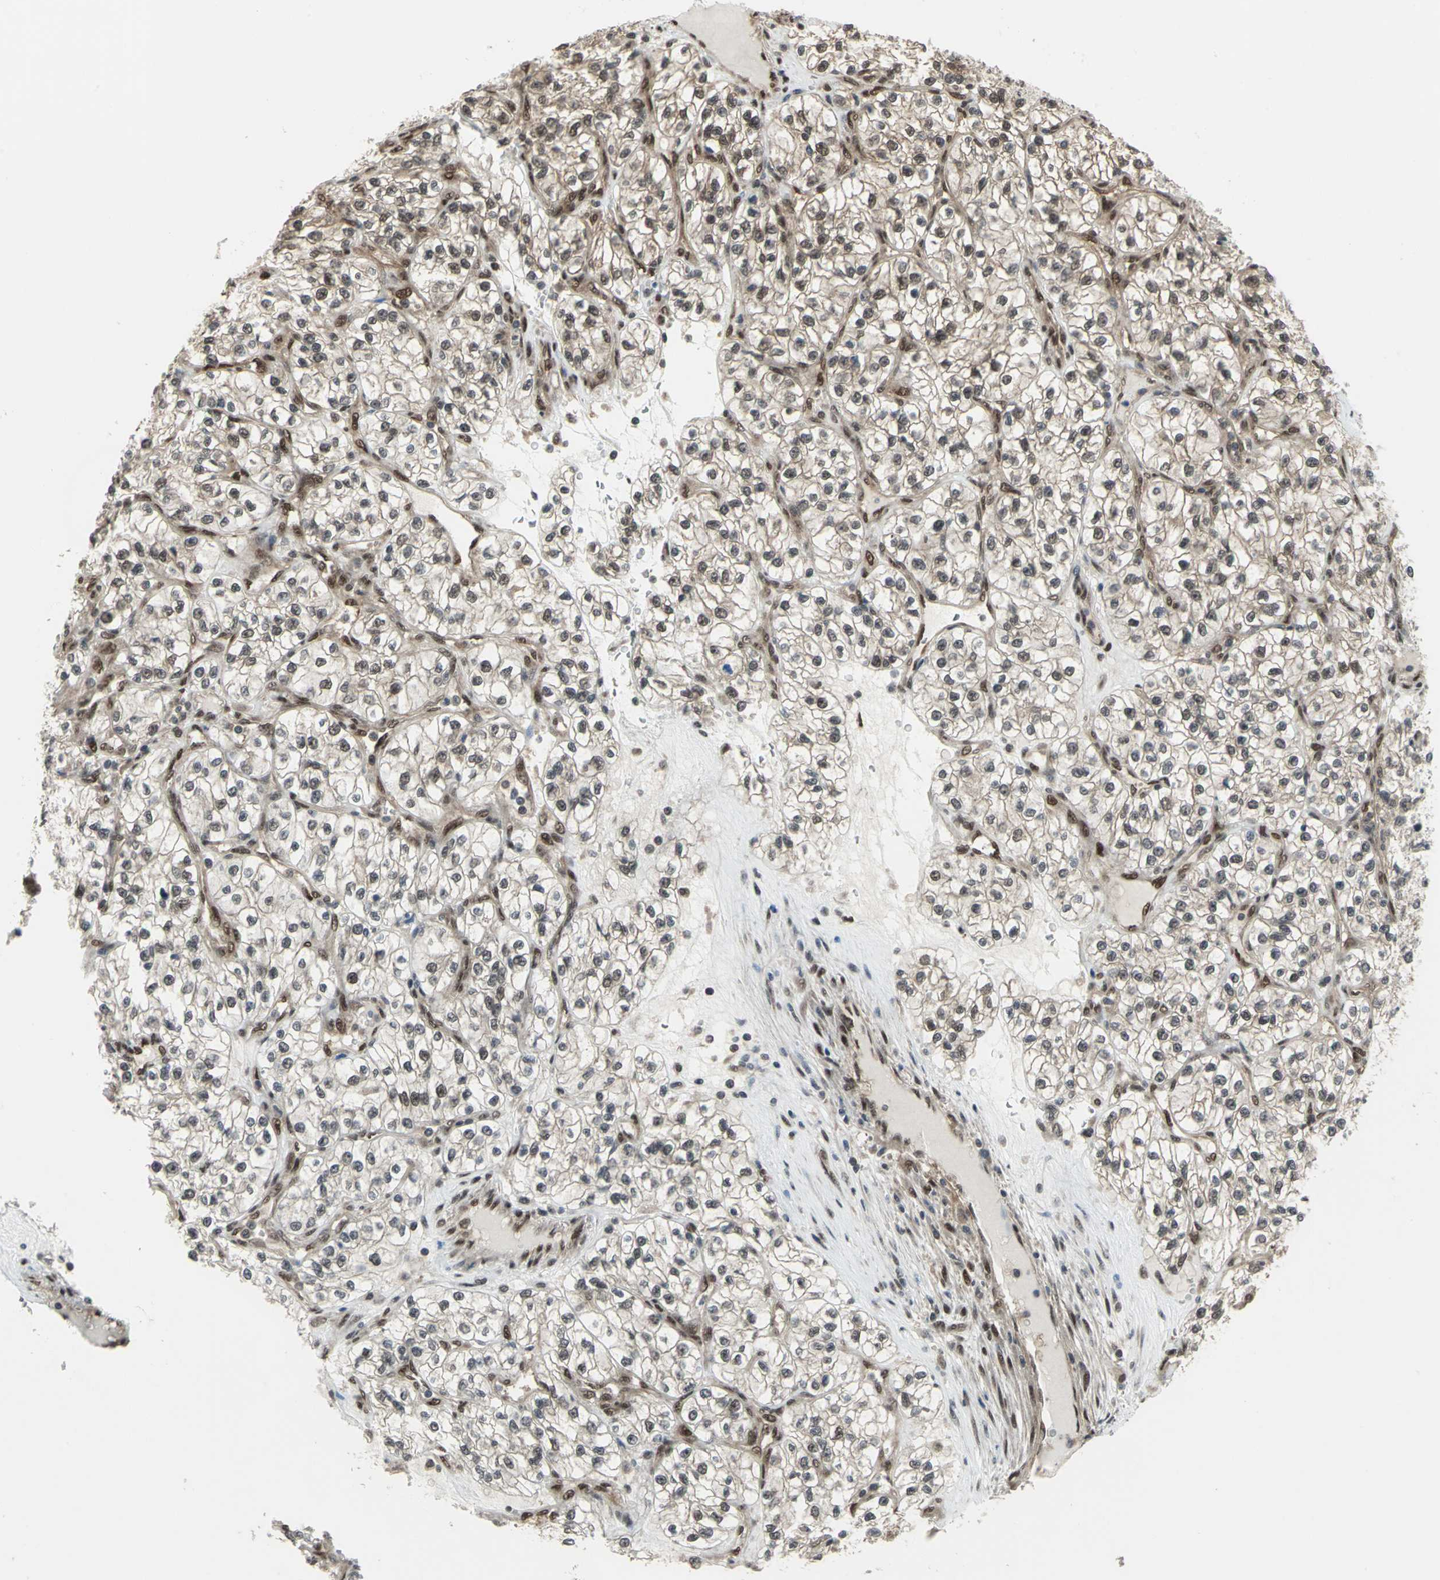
{"staining": {"intensity": "weak", "quantity": "25%-75%", "location": "cytoplasmic/membranous,nuclear"}, "tissue": "renal cancer", "cell_type": "Tumor cells", "image_type": "cancer", "snomed": [{"axis": "morphology", "description": "Adenocarcinoma, NOS"}, {"axis": "topography", "description": "Kidney"}], "caption": "Protein analysis of adenocarcinoma (renal) tissue shows weak cytoplasmic/membranous and nuclear positivity in about 25%-75% of tumor cells. (Stains: DAB (3,3'-diaminobenzidine) in brown, nuclei in blue, Microscopy: brightfield microscopy at high magnification).", "gene": "COPS5", "patient": {"sex": "female", "age": 57}}